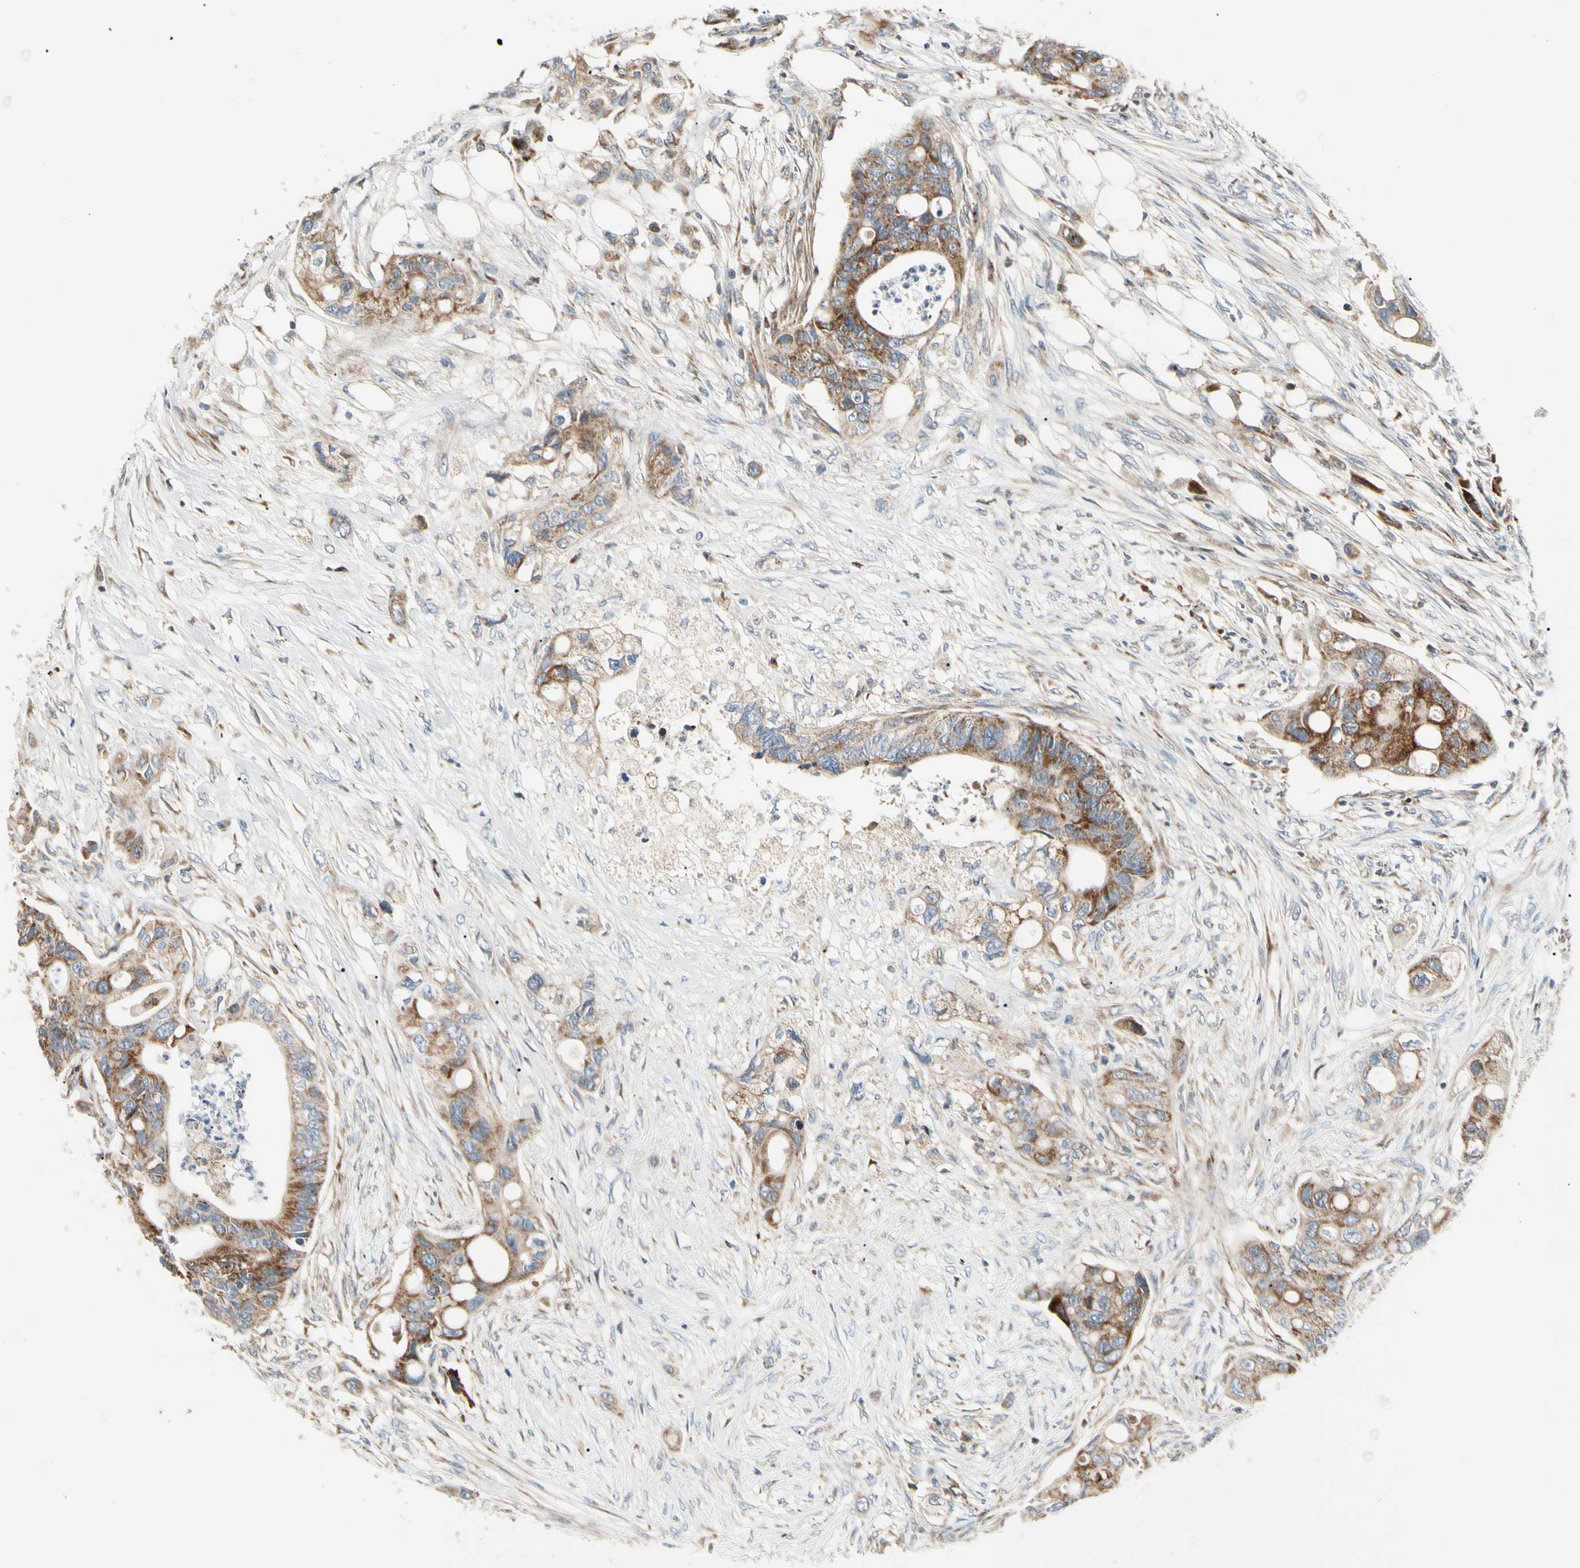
{"staining": {"intensity": "moderate", "quantity": ">75%", "location": "cytoplasmic/membranous"}, "tissue": "colorectal cancer", "cell_type": "Tumor cells", "image_type": "cancer", "snomed": [{"axis": "morphology", "description": "Adenocarcinoma, NOS"}, {"axis": "topography", "description": "Colon"}], "caption": "Moderate cytoplasmic/membranous expression for a protein is seen in approximately >75% of tumor cells of colorectal cancer (adenocarcinoma) using immunohistochemistry.", "gene": "MRPL9", "patient": {"sex": "female", "age": 57}}